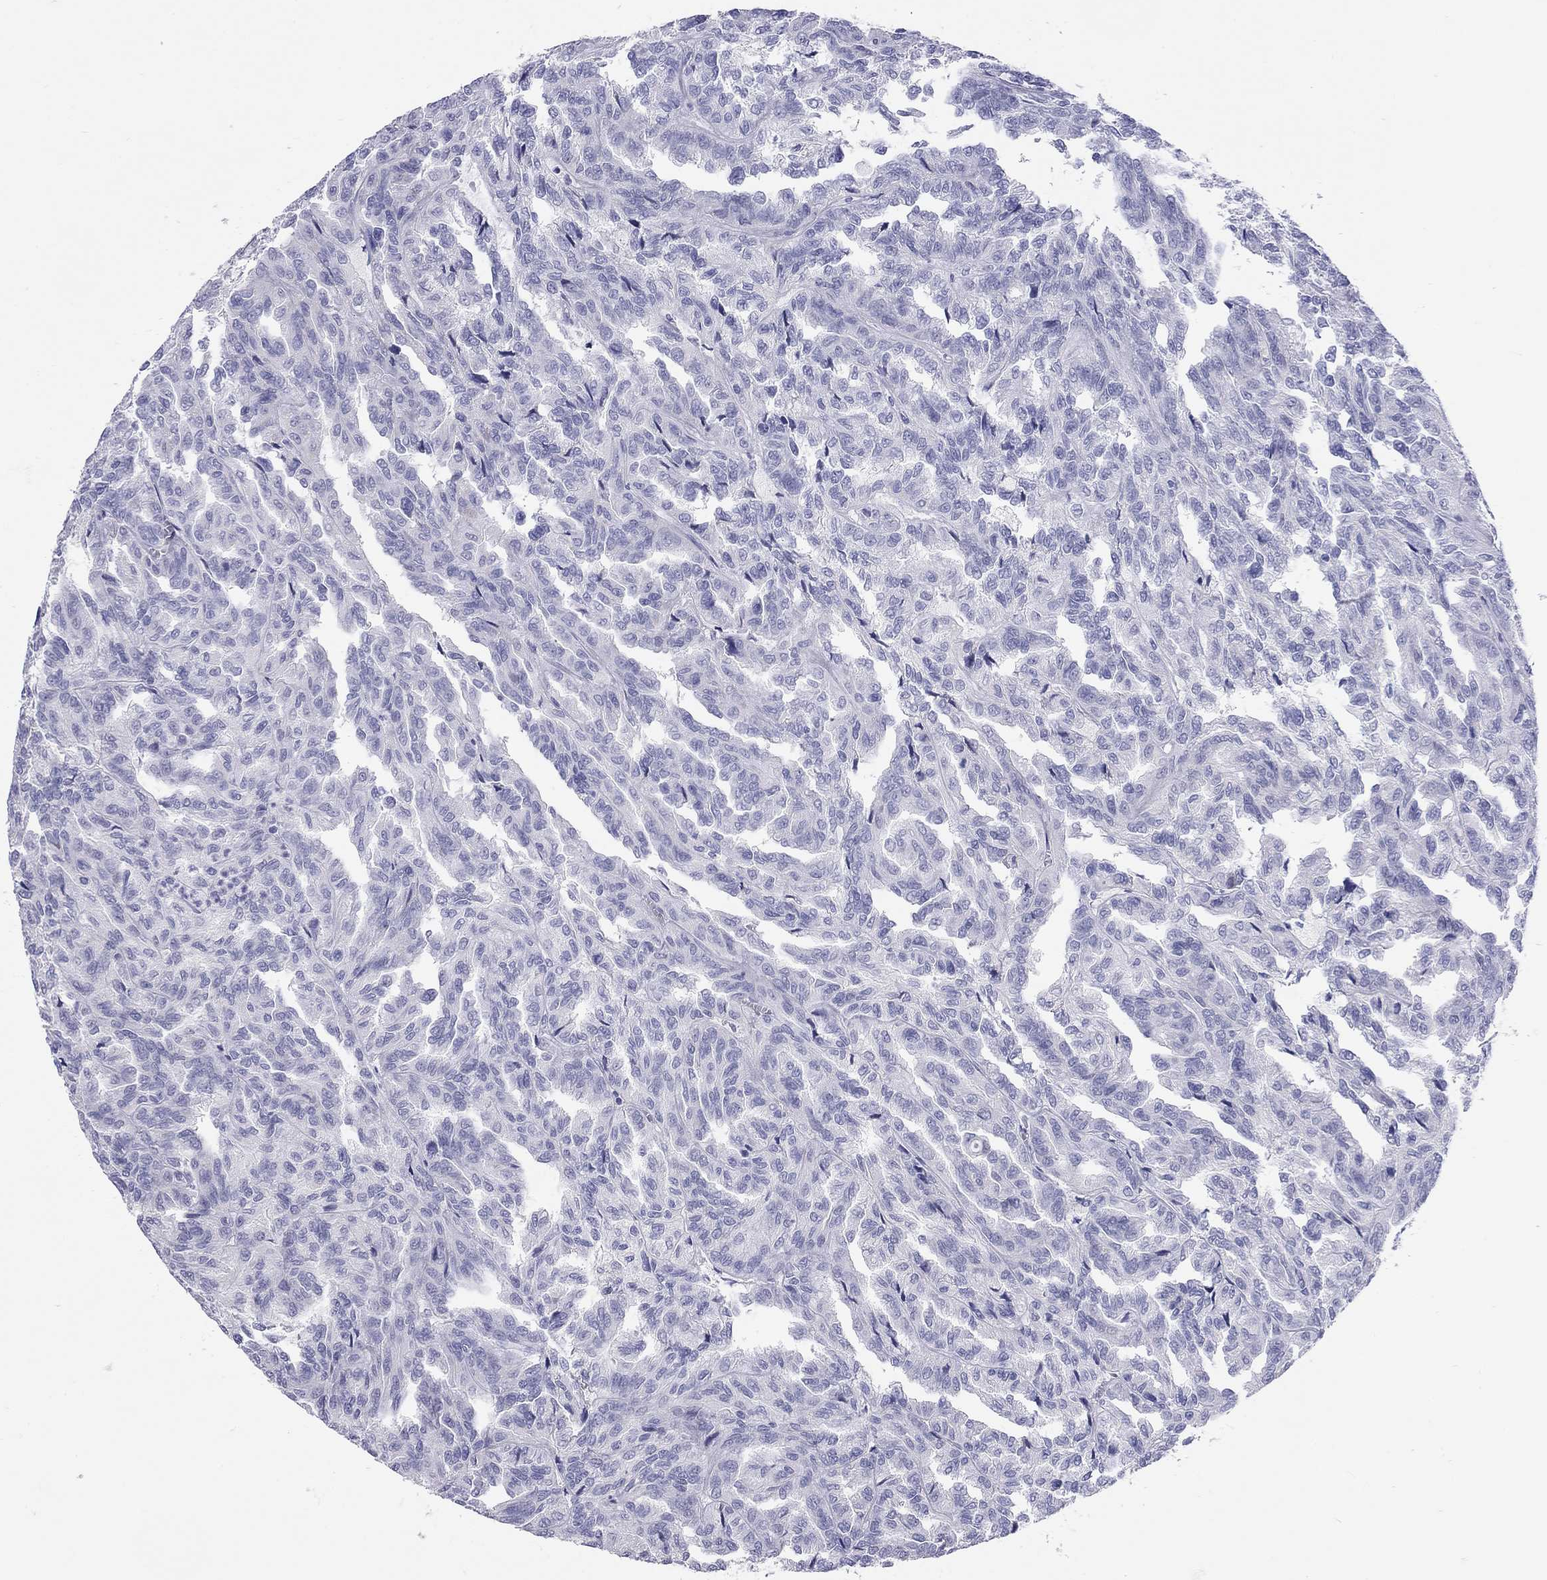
{"staining": {"intensity": "negative", "quantity": "none", "location": "none"}, "tissue": "renal cancer", "cell_type": "Tumor cells", "image_type": "cancer", "snomed": [{"axis": "morphology", "description": "Adenocarcinoma, NOS"}, {"axis": "topography", "description": "Kidney"}], "caption": "Immunohistochemical staining of human renal adenocarcinoma exhibits no significant positivity in tumor cells. (DAB immunohistochemistry (IHC) with hematoxylin counter stain).", "gene": "DPY19L2", "patient": {"sex": "male", "age": 79}}